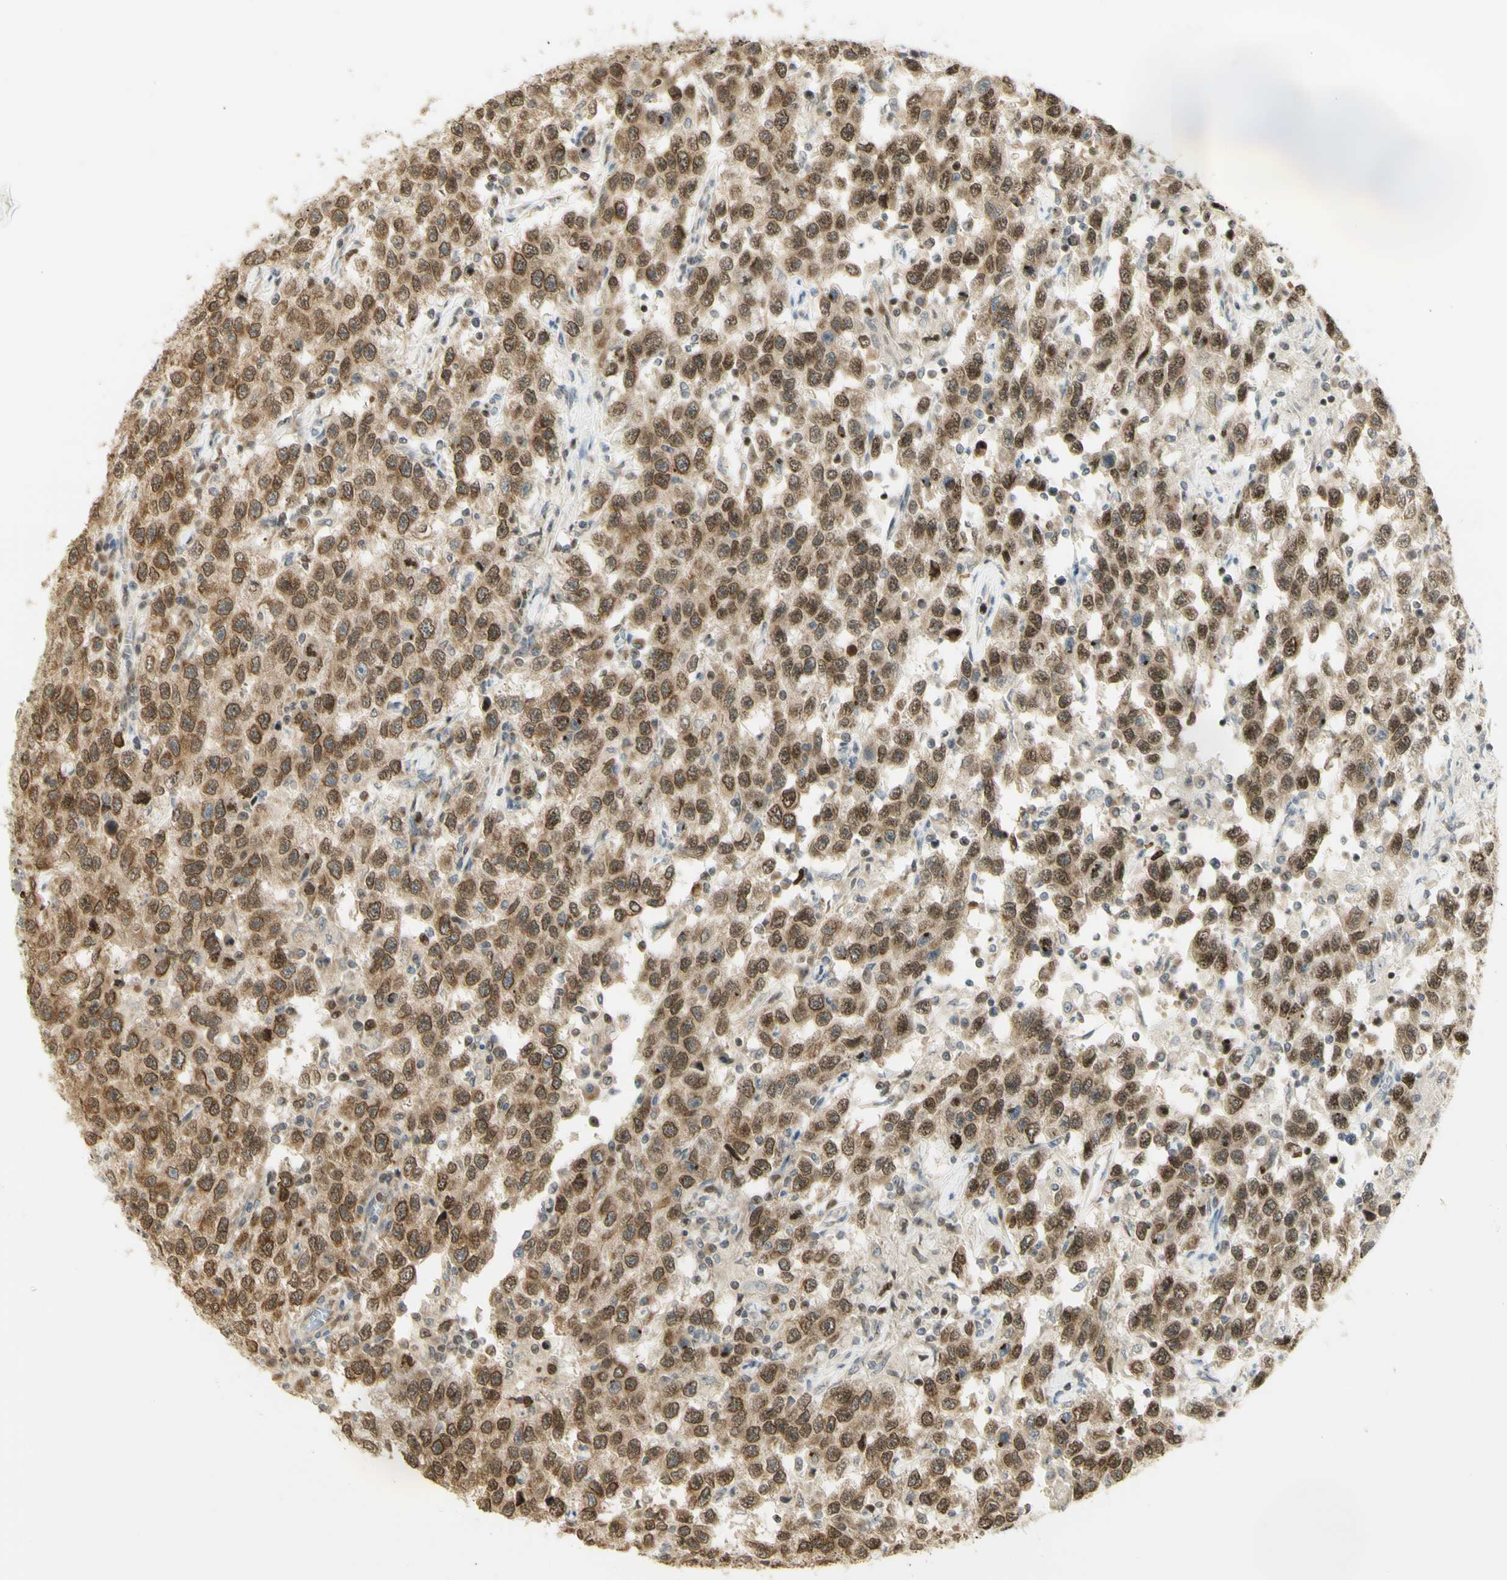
{"staining": {"intensity": "moderate", "quantity": ">75%", "location": "cytoplasmic/membranous,nuclear"}, "tissue": "testis cancer", "cell_type": "Tumor cells", "image_type": "cancer", "snomed": [{"axis": "morphology", "description": "Seminoma, NOS"}, {"axis": "topography", "description": "Testis"}], "caption": "An image of human testis cancer stained for a protein shows moderate cytoplasmic/membranous and nuclear brown staining in tumor cells.", "gene": "KIF11", "patient": {"sex": "male", "age": 41}}